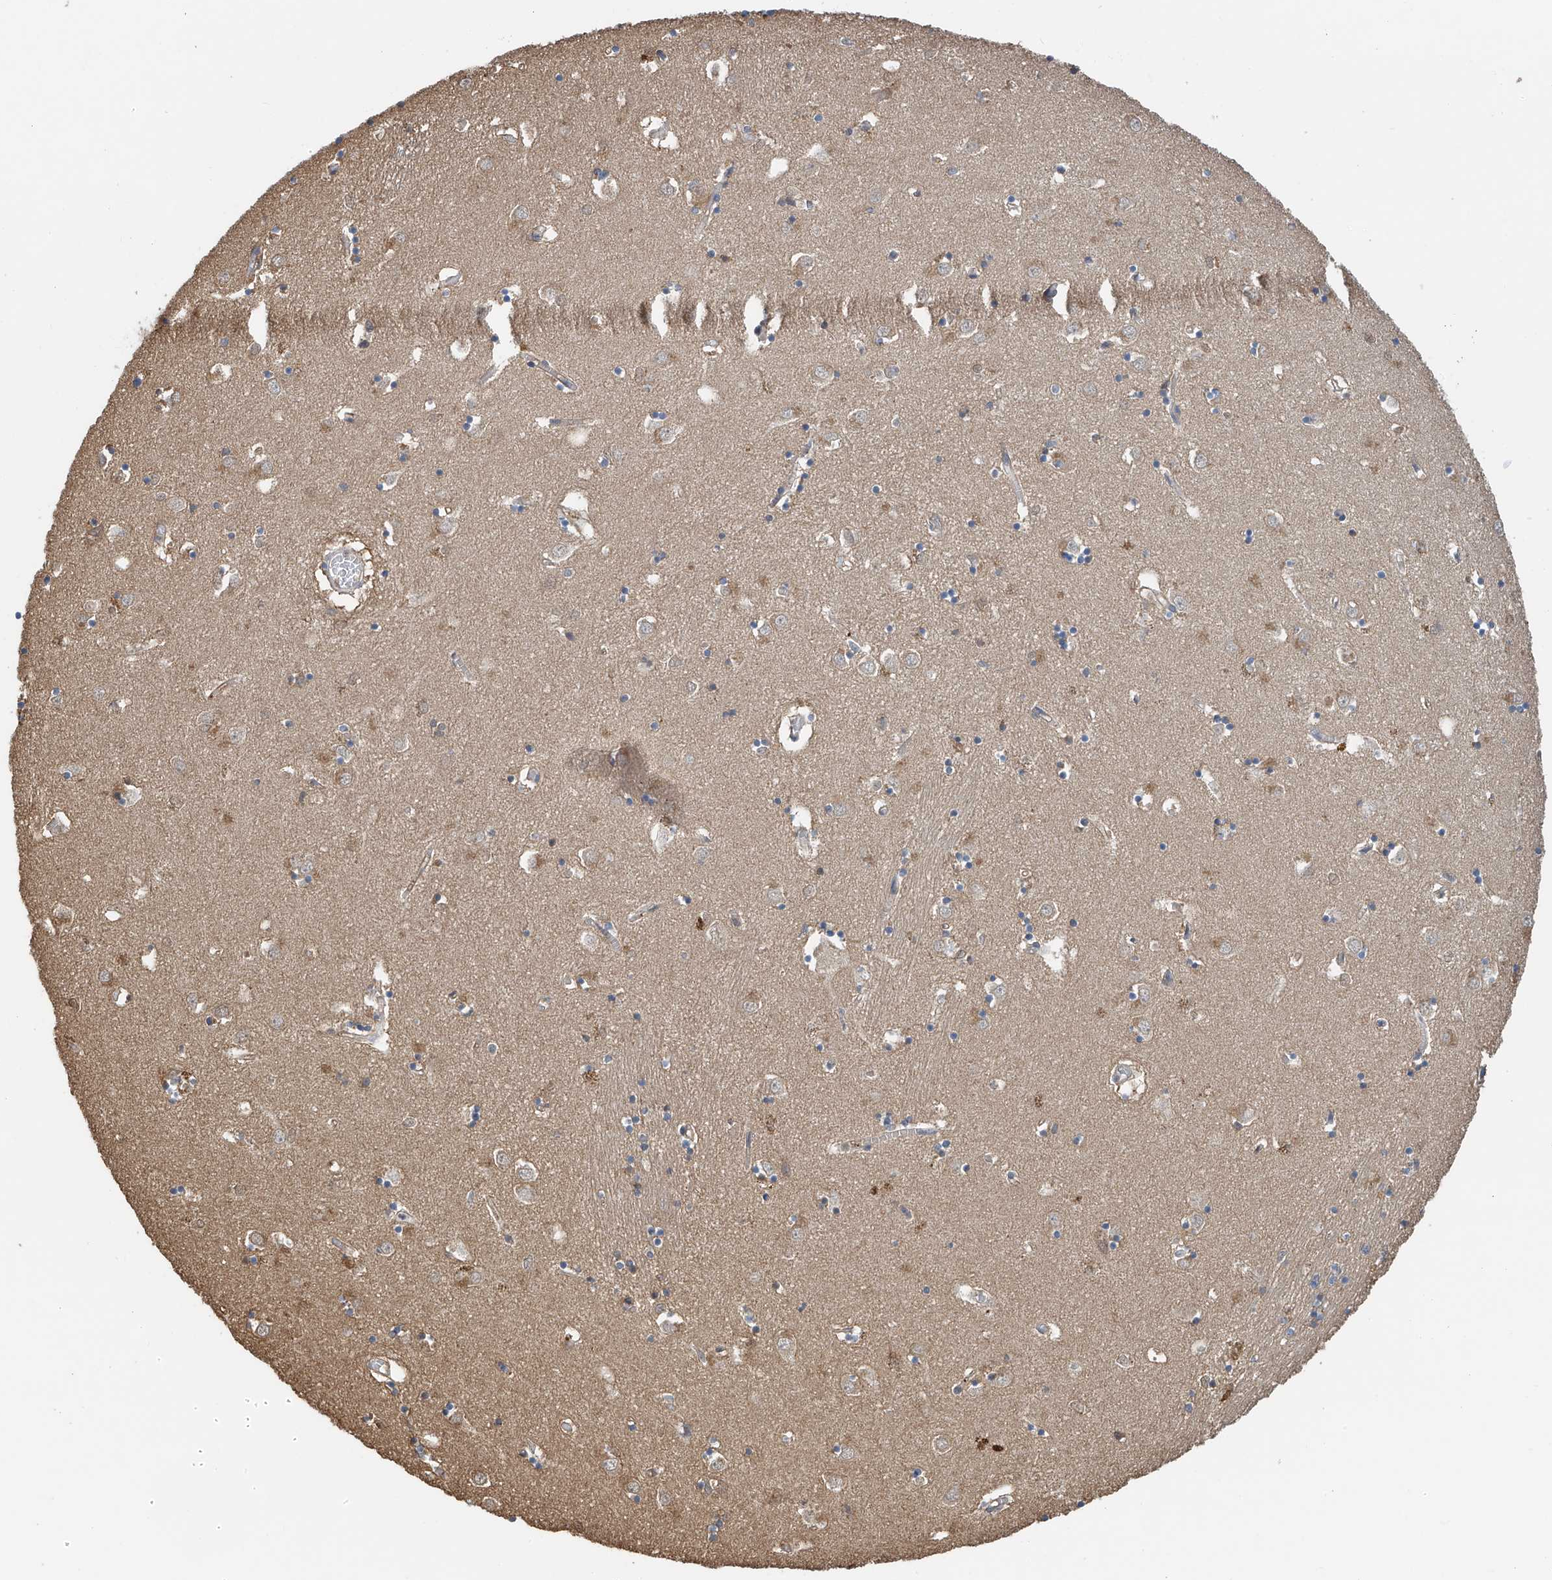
{"staining": {"intensity": "weak", "quantity": "<25%", "location": "cytoplasmic/membranous"}, "tissue": "caudate", "cell_type": "Glial cells", "image_type": "normal", "snomed": [{"axis": "morphology", "description": "Normal tissue, NOS"}, {"axis": "topography", "description": "Lateral ventricle wall"}], "caption": "The histopathology image displays no staining of glial cells in unremarkable caudate.", "gene": "PMM1", "patient": {"sex": "male", "age": 70}}